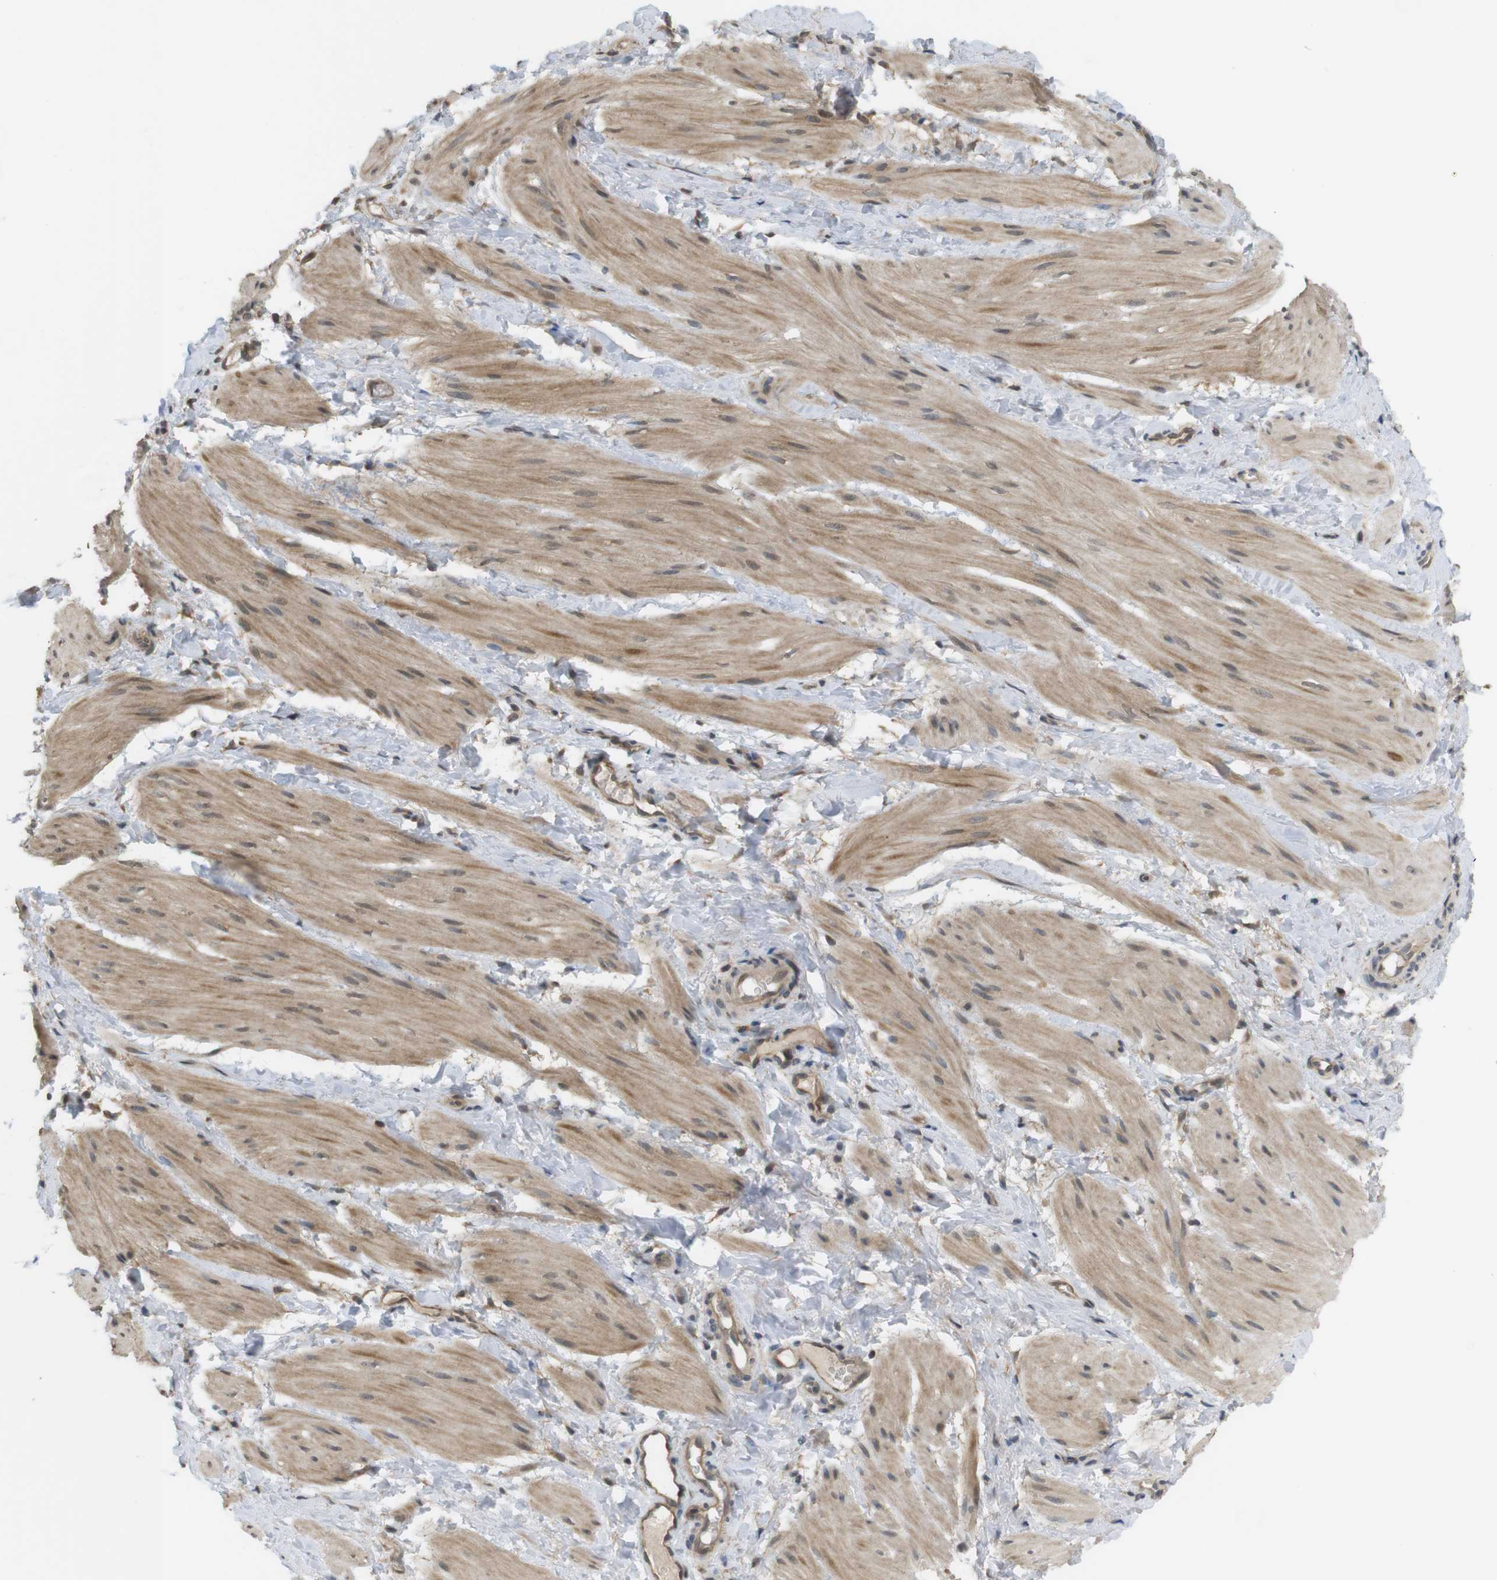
{"staining": {"intensity": "moderate", "quantity": "25%-75%", "location": "cytoplasmic/membranous"}, "tissue": "smooth muscle", "cell_type": "Smooth muscle cells", "image_type": "normal", "snomed": [{"axis": "morphology", "description": "Normal tissue, NOS"}, {"axis": "topography", "description": "Smooth muscle"}], "caption": "Smooth muscle stained with immunohistochemistry (IHC) reveals moderate cytoplasmic/membranous staining in approximately 25%-75% of smooth muscle cells. The staining was performed using DAB (3,3'-diaminobenzidine), with brown indicating positive protein expression. Nuclei are stained blue with hematoxylin.", "gene": "RNF130", "patient": {"sex": "male", "age": 16}}